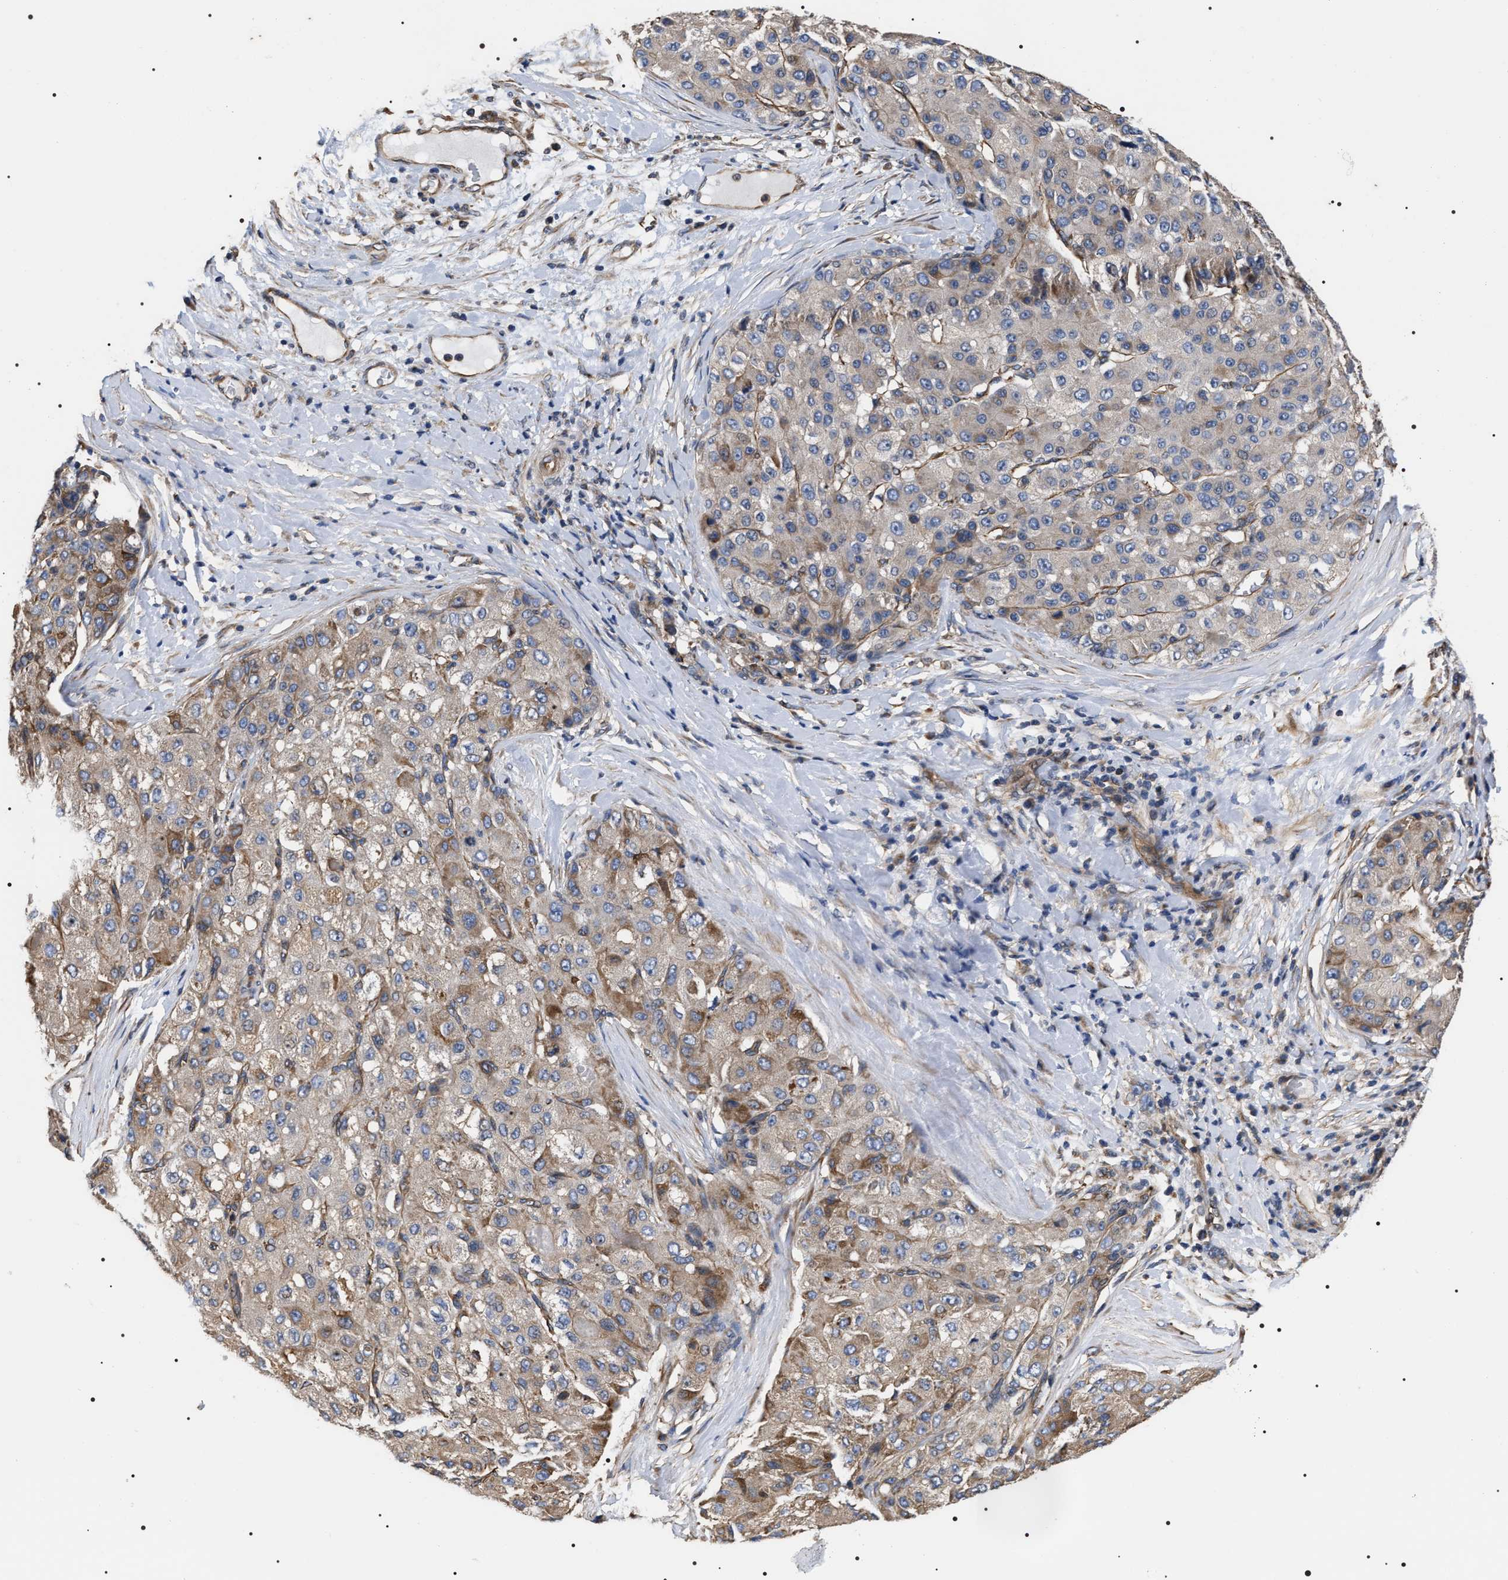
{"staining": {"intensity": "moderate", "quantity": ">75%", "location": "cytoplasmic/membranous"}, "tissue": "liver cancer", "cell_type": "Tumor cells", "image_type": "cancer", "snomed": [{"axis": "morphology", "description": "Carcinoma, Hepatocellular, NOS"}, {"axis": "topography", "description": "Liver"}], "caption": "The micrograph demonstrates a brown stain indicating the presence of a protein in the cytoplasmic/membranous of tumor cells in liver hepatocellular carcinoma. The protein is stained brown, and the nuclei are stained in blue (DAB (3,3'-diaminobenzidine) IHC with brightfield microscopy, high magnification).", "gene": "TSPAN33", "patient": {"sex": "male", "age": 80}}